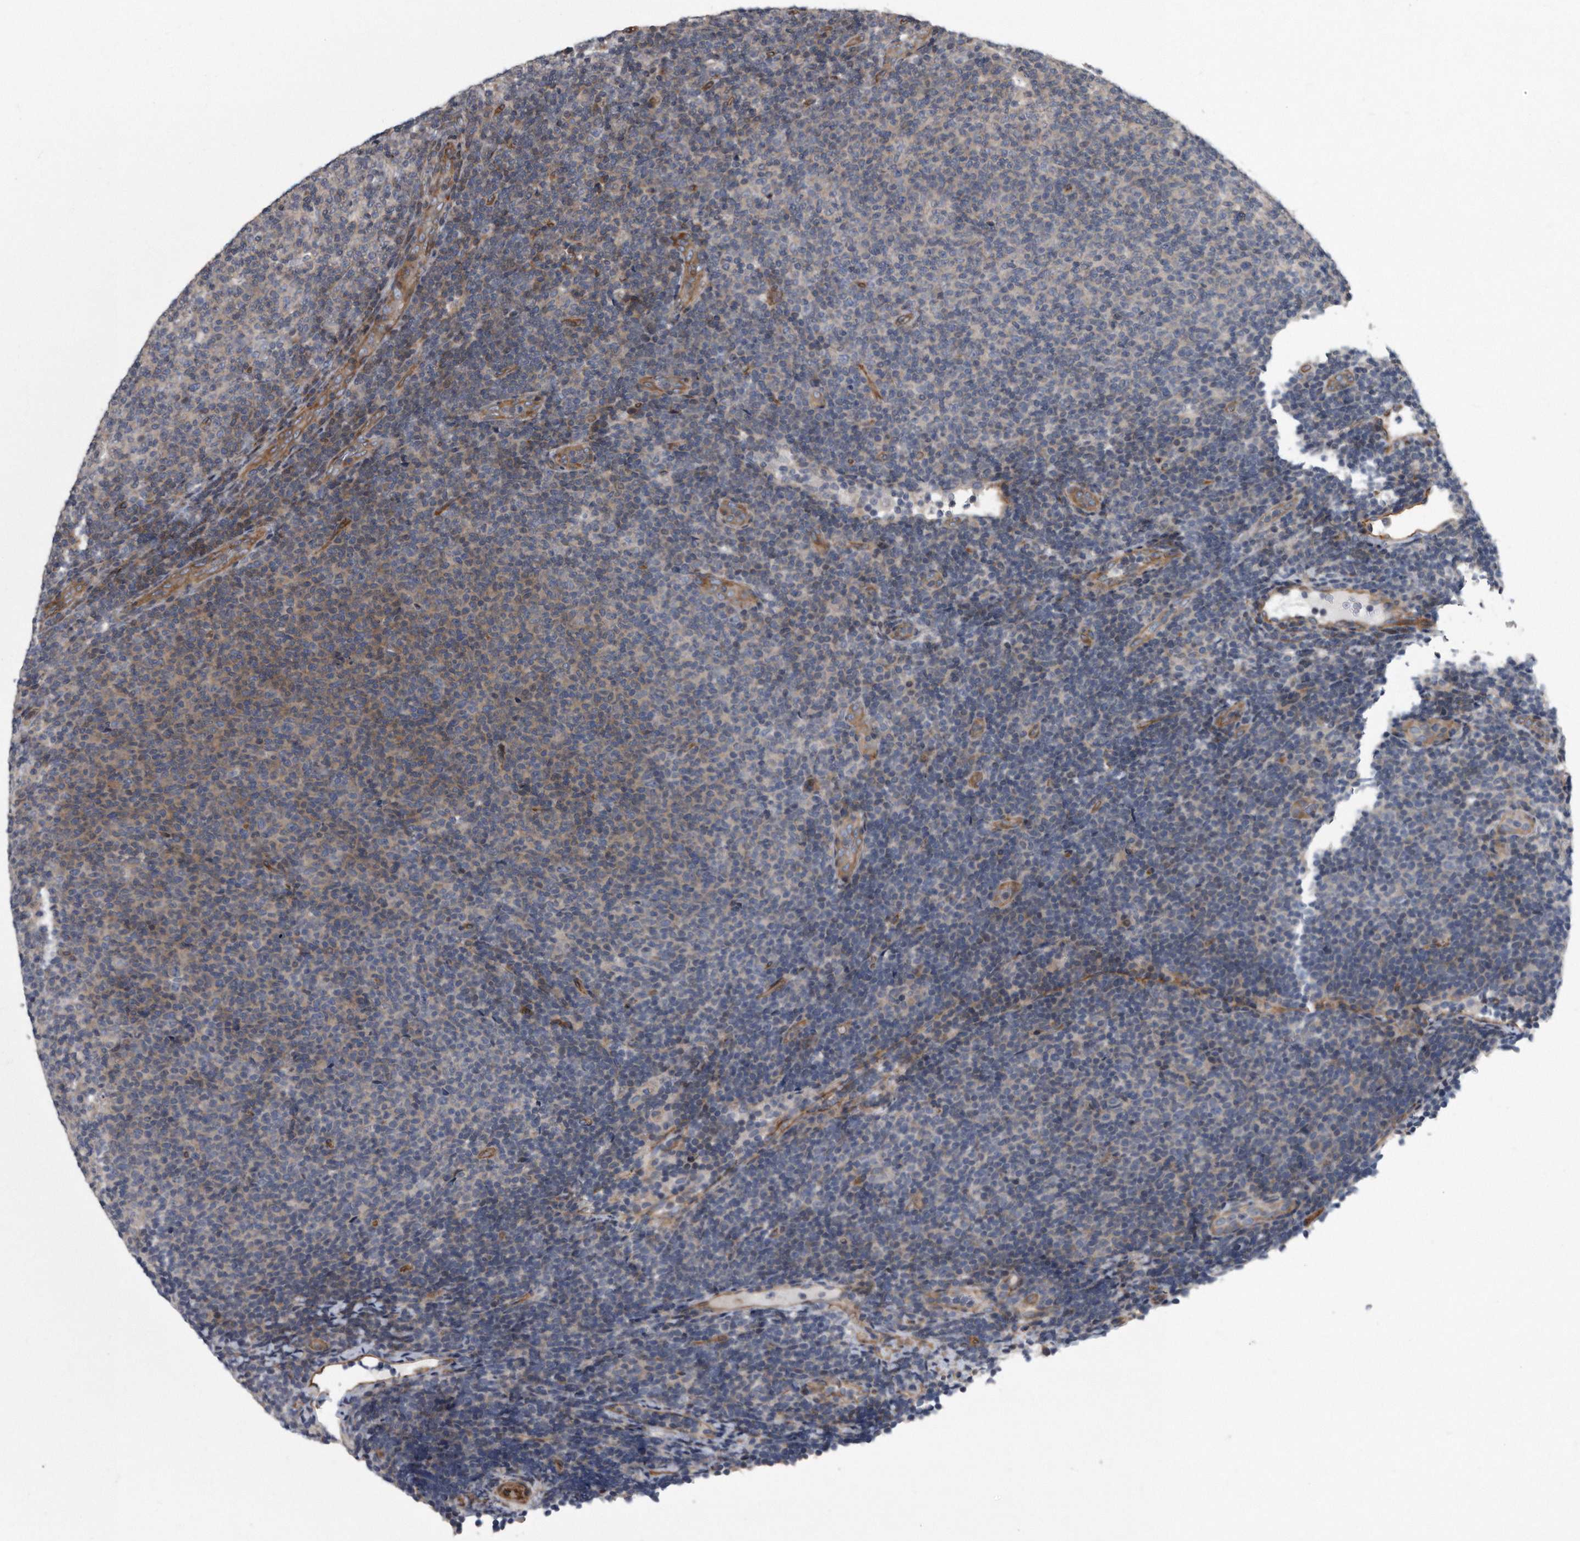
{"staining": {"intensity": "negative", "quantity": "none", "location": "none"}, "tissue": "lymphoma", "cell_type": "Tumor cells", "image_type": "cancer", "snomed": [{"axis": "morphology", "description": "Malignant lymphoma, non-Hodgkin's type, Low grade"}, {"axis": "topography", "description": "Lymph node"}], "caption": "Immunohistochemistry (IHC) histopathology image of human lymphoma stained for a protein (brown), which reveals no positivity in tumor cells.", "gene": "ARMCX1", "patient": {"sex": "male", "age": 66}}